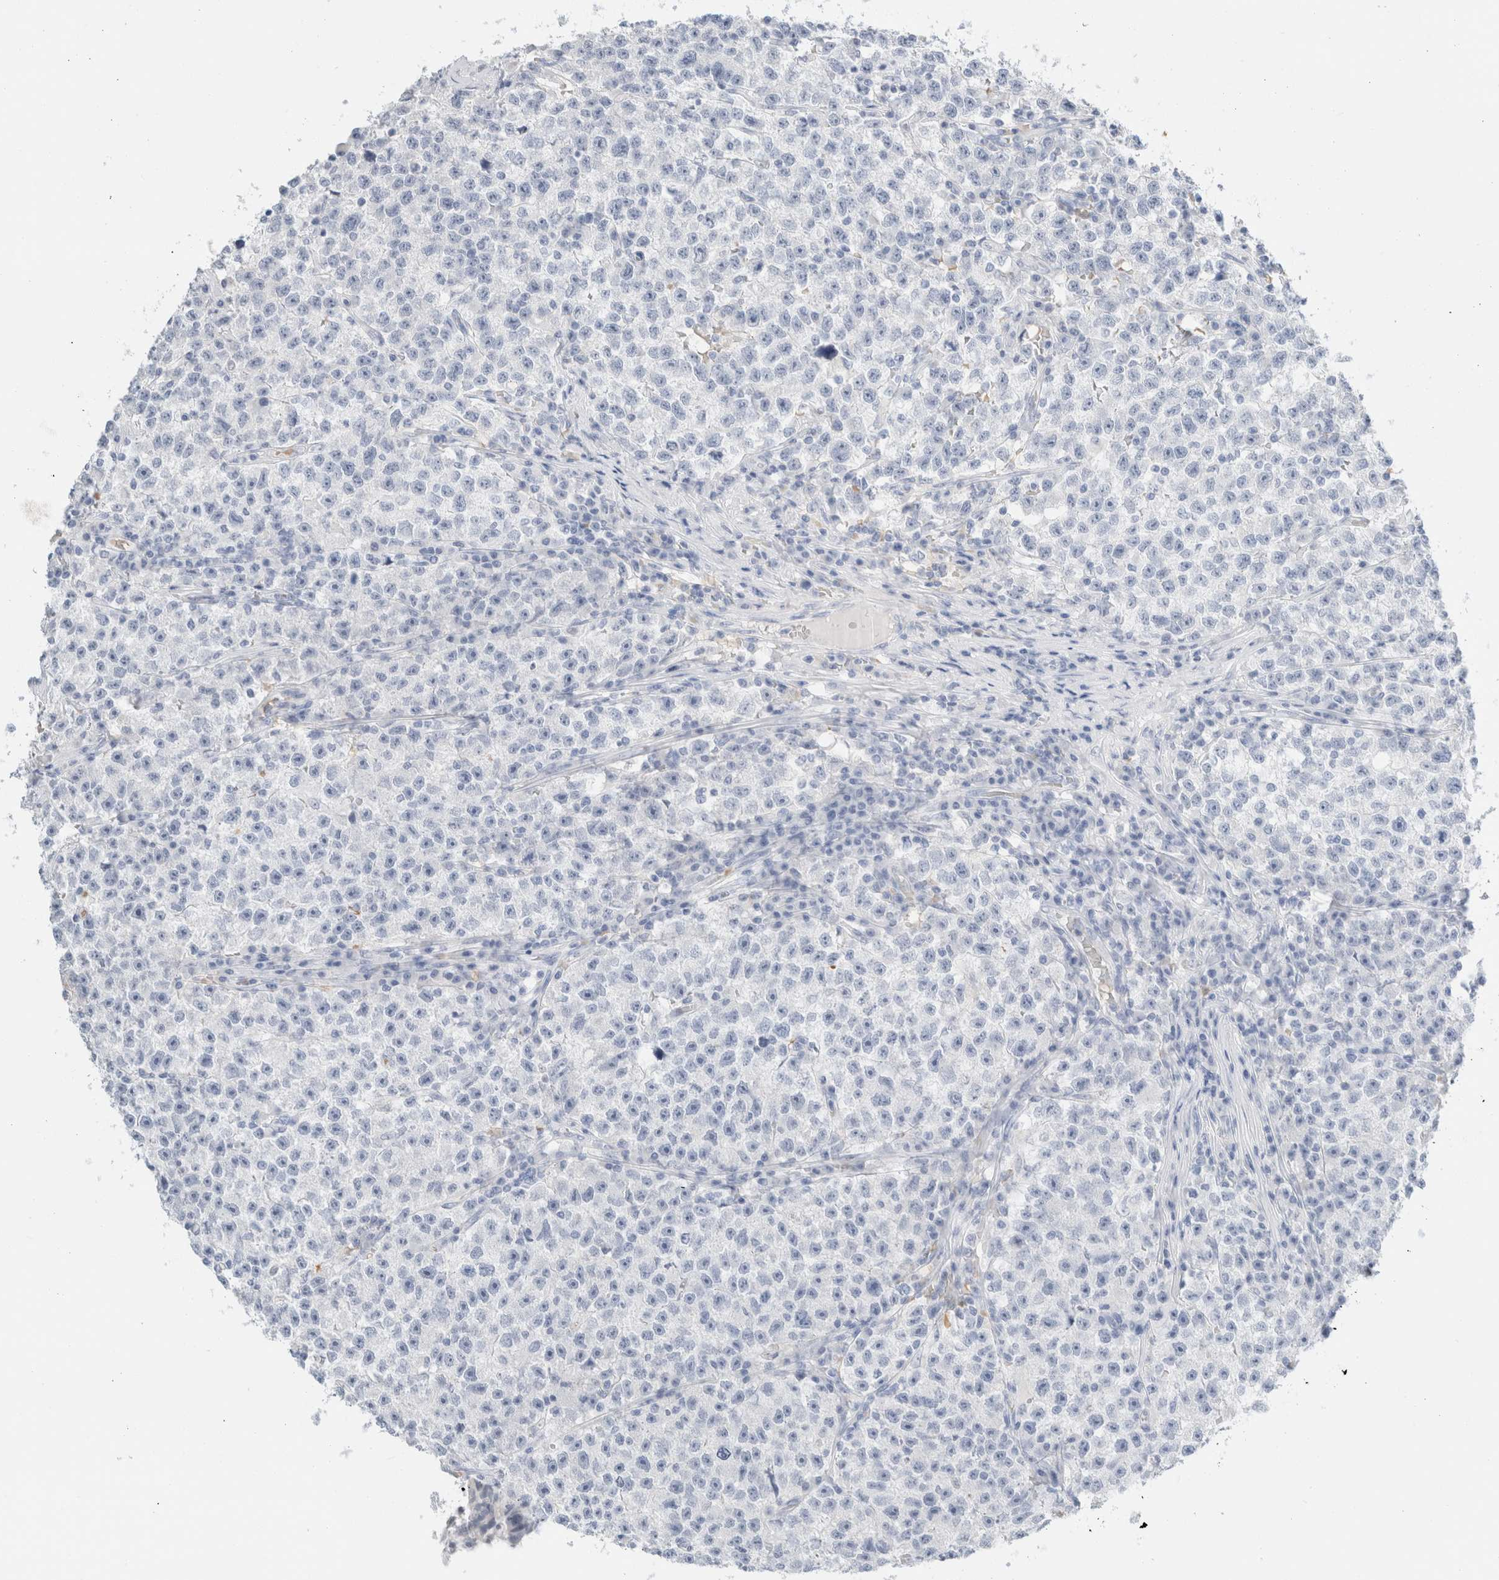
{"staining": {"intensity": "negative", "quantity": "none", "location": "none"}, "tissue": "testis cancer", "cell_type": "Tumor cells", "image_type": "cancer", "snomed": [{"axis": "morphology", "description": "Seminoma, NOS"}, {"axis": "topography", "description": "Testis"}], "caption": "Tumor cells show no significant staining in testis cancer. (Immunohistochemistry, brightfield microscopy, high magnification).", "gene": "ARG1", "patient": {"sex": "male", "age": 22}}